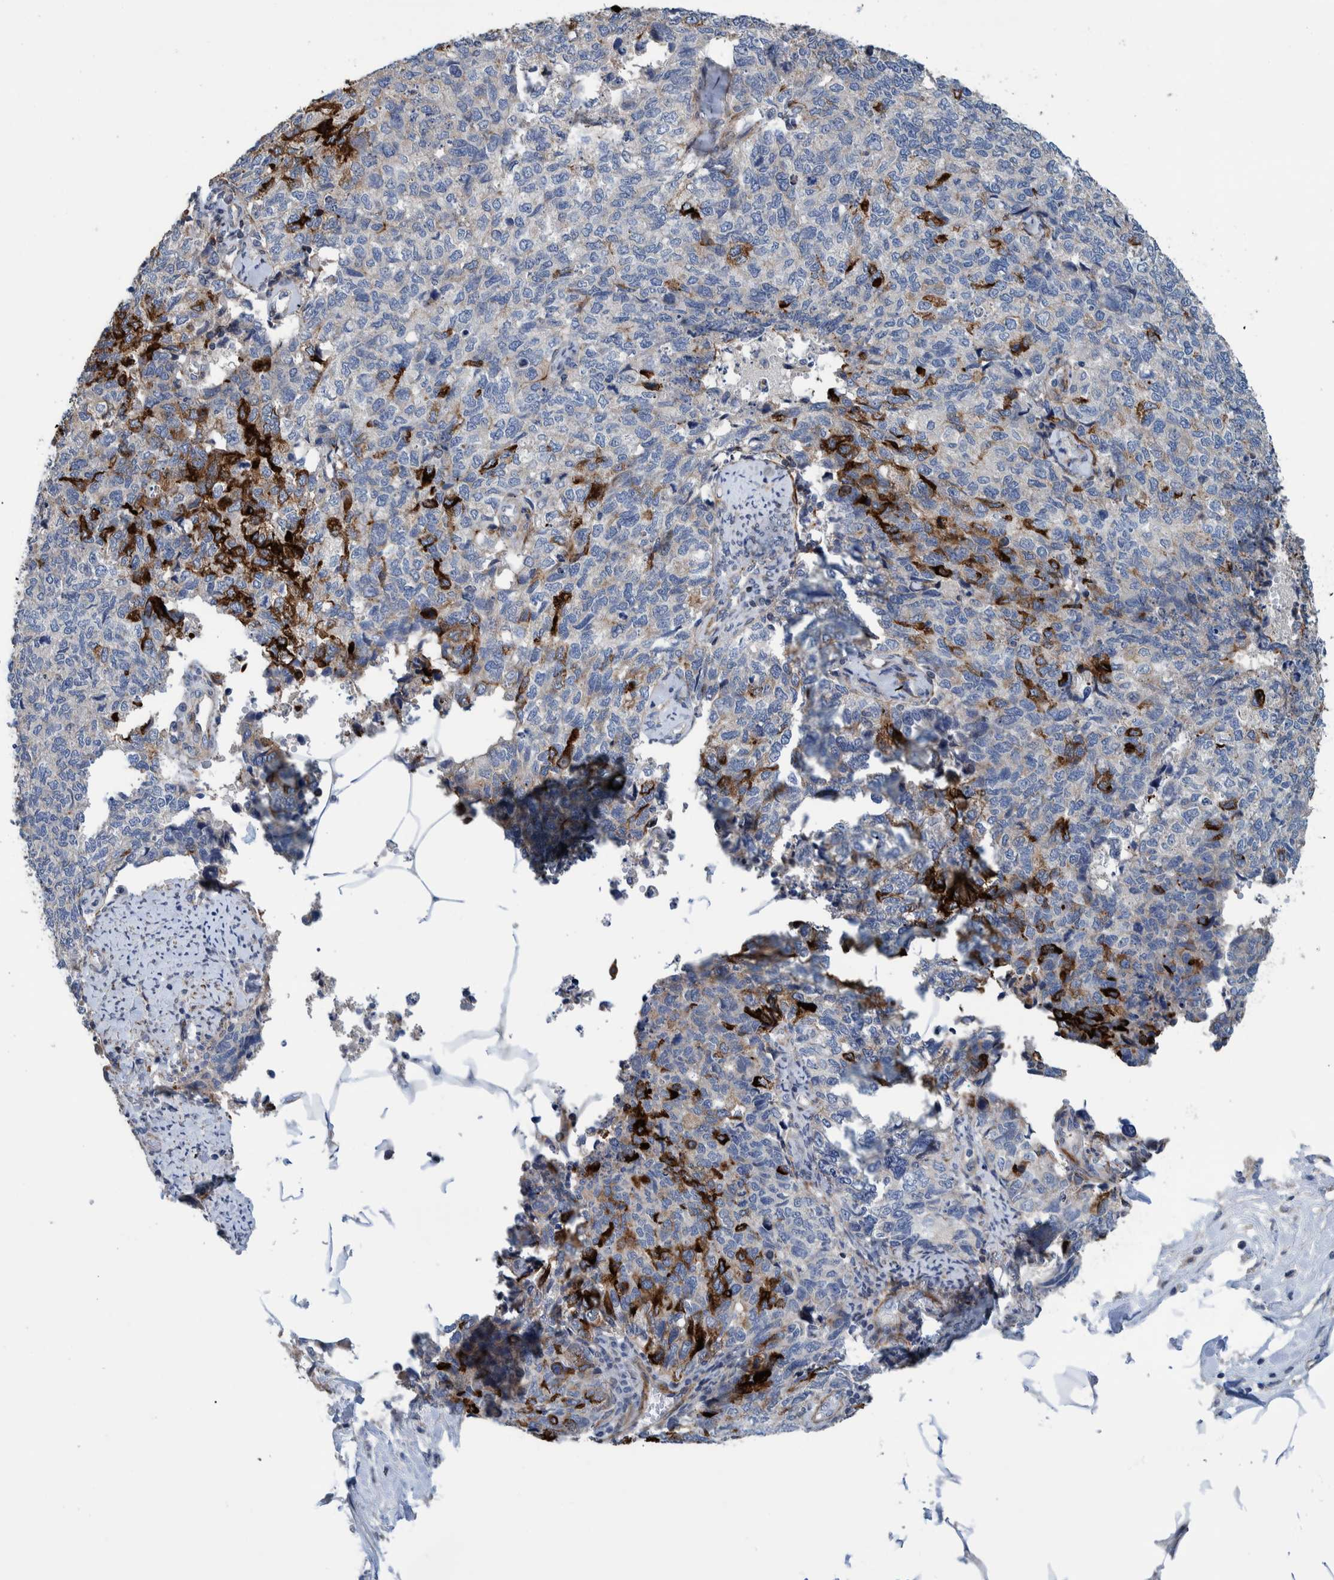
{"staining": {"intensity": "strong", "quantity": "<25%", "location": "cytoplasmic/membranous"}, "tissue": "cervical cancer", "cell_type": "Tumor cells", "image_type": "cancer", "snomed": [{"axis": "morphology", "description": "Squamous cell carcinoma, NOS"}, {"axis": "topography", "description": "Cervix"}], "caption": "This histopathology image exhibits immunohistochemistry staining of cervical squamous cell carcinoma, with medium strong cytoplasmic/membranous positivity in approximately <25% of tumor cells.", "gene": "MKS1", "patient": {"sex": "female", "age": 63}}